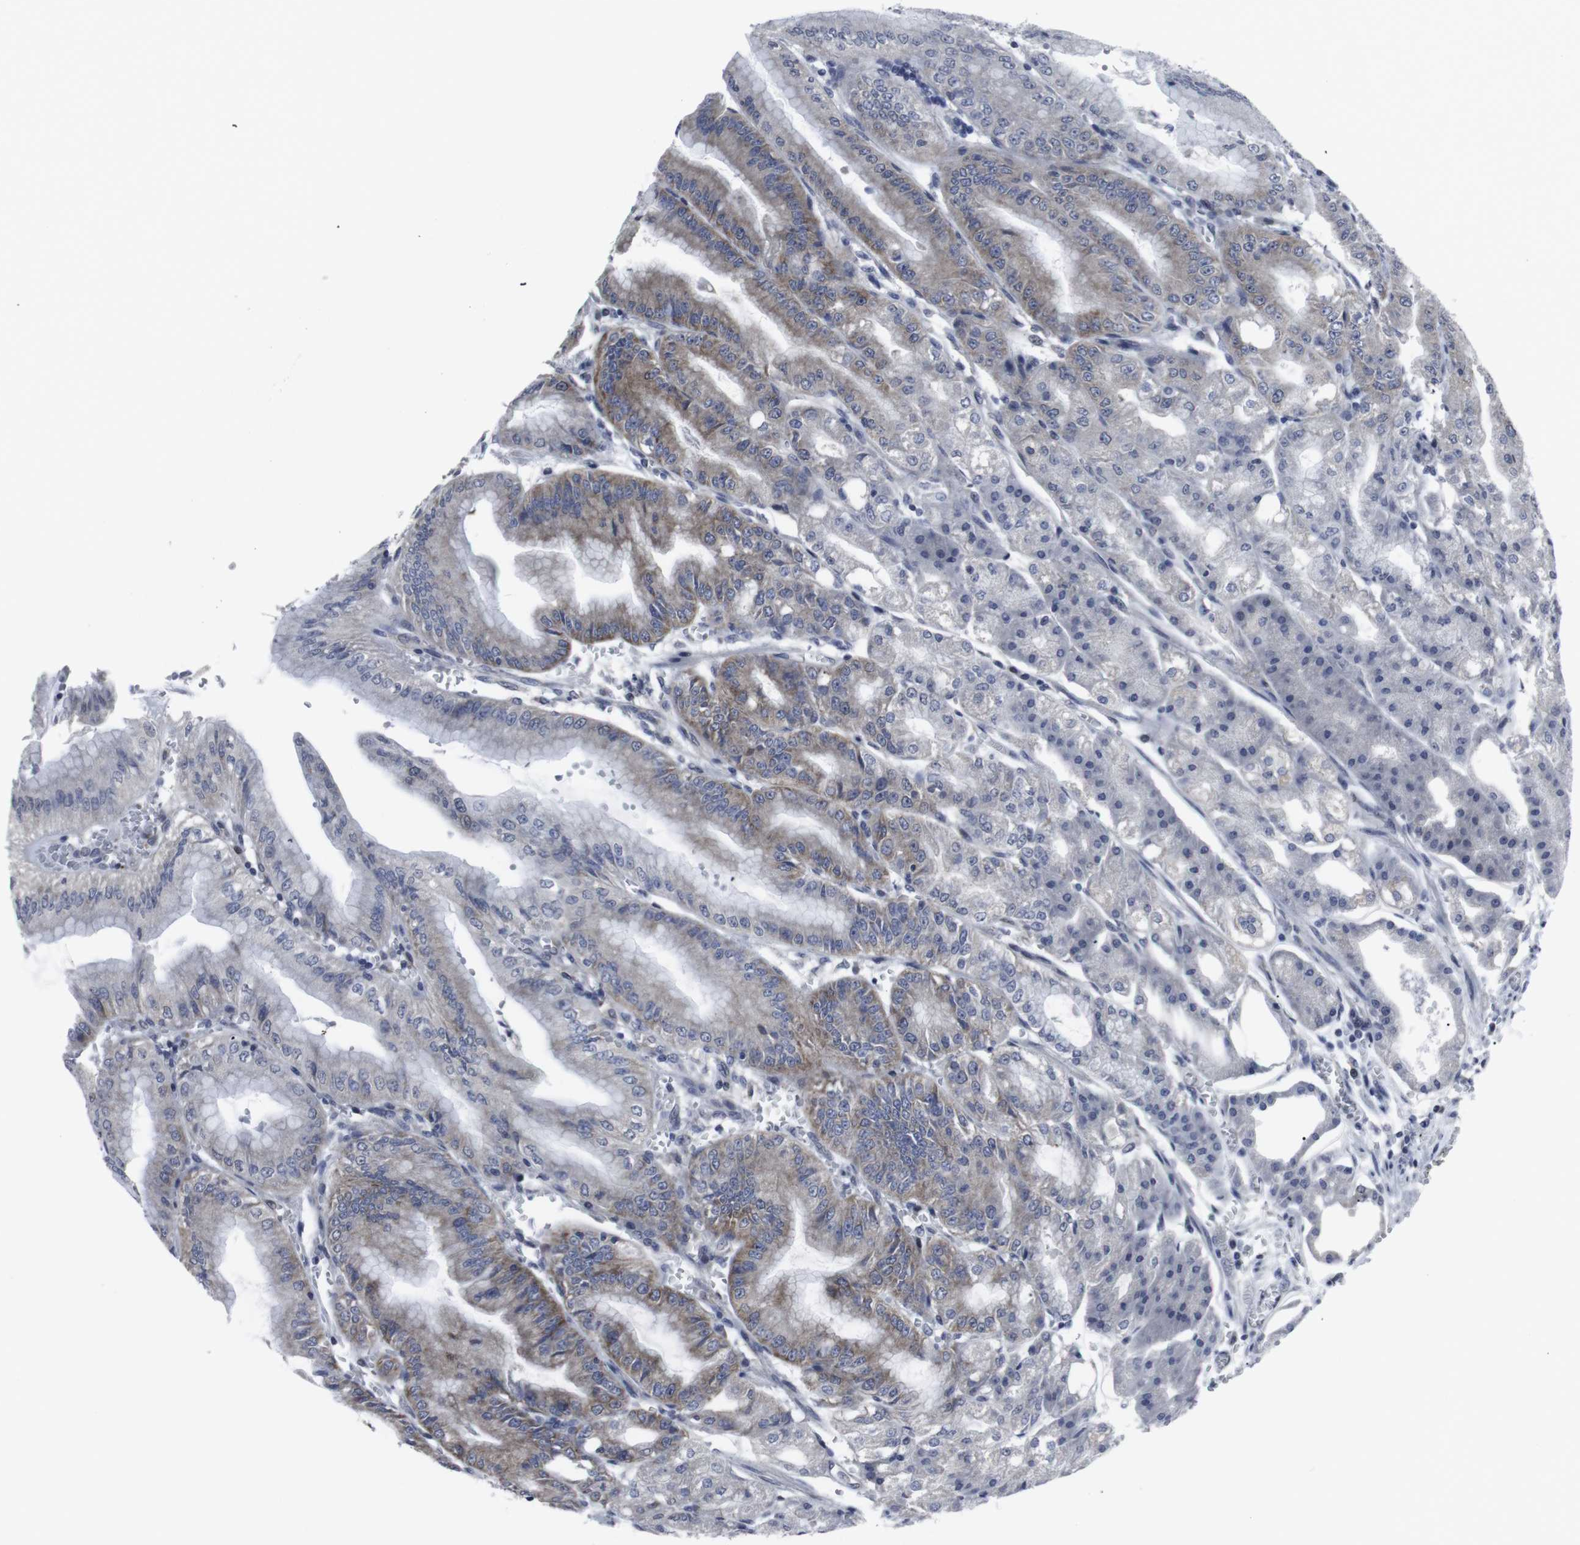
{"staining": {"intensity": "moderate", "quantity": "<25%", "location": "cytoplasmic/membranous"}, "tissue": "stomach", "cell_type": "Glandular cells", "image_type": "normal", "snomed": [{"axis": "morphology", "description": "Normal tissue, NOS"}, {"axis": "topography", "description": "Stomach, lower"}], "caption": "Glandular cells reveal low levels of moderate cytoplasmic/membranous expression in about <25% of cells in unremarkable human stomach. (IHC, brightfield microscopy, high magnification).", "gene": "GEMIN2", "patient": {"sex": "male", "age": 71}}